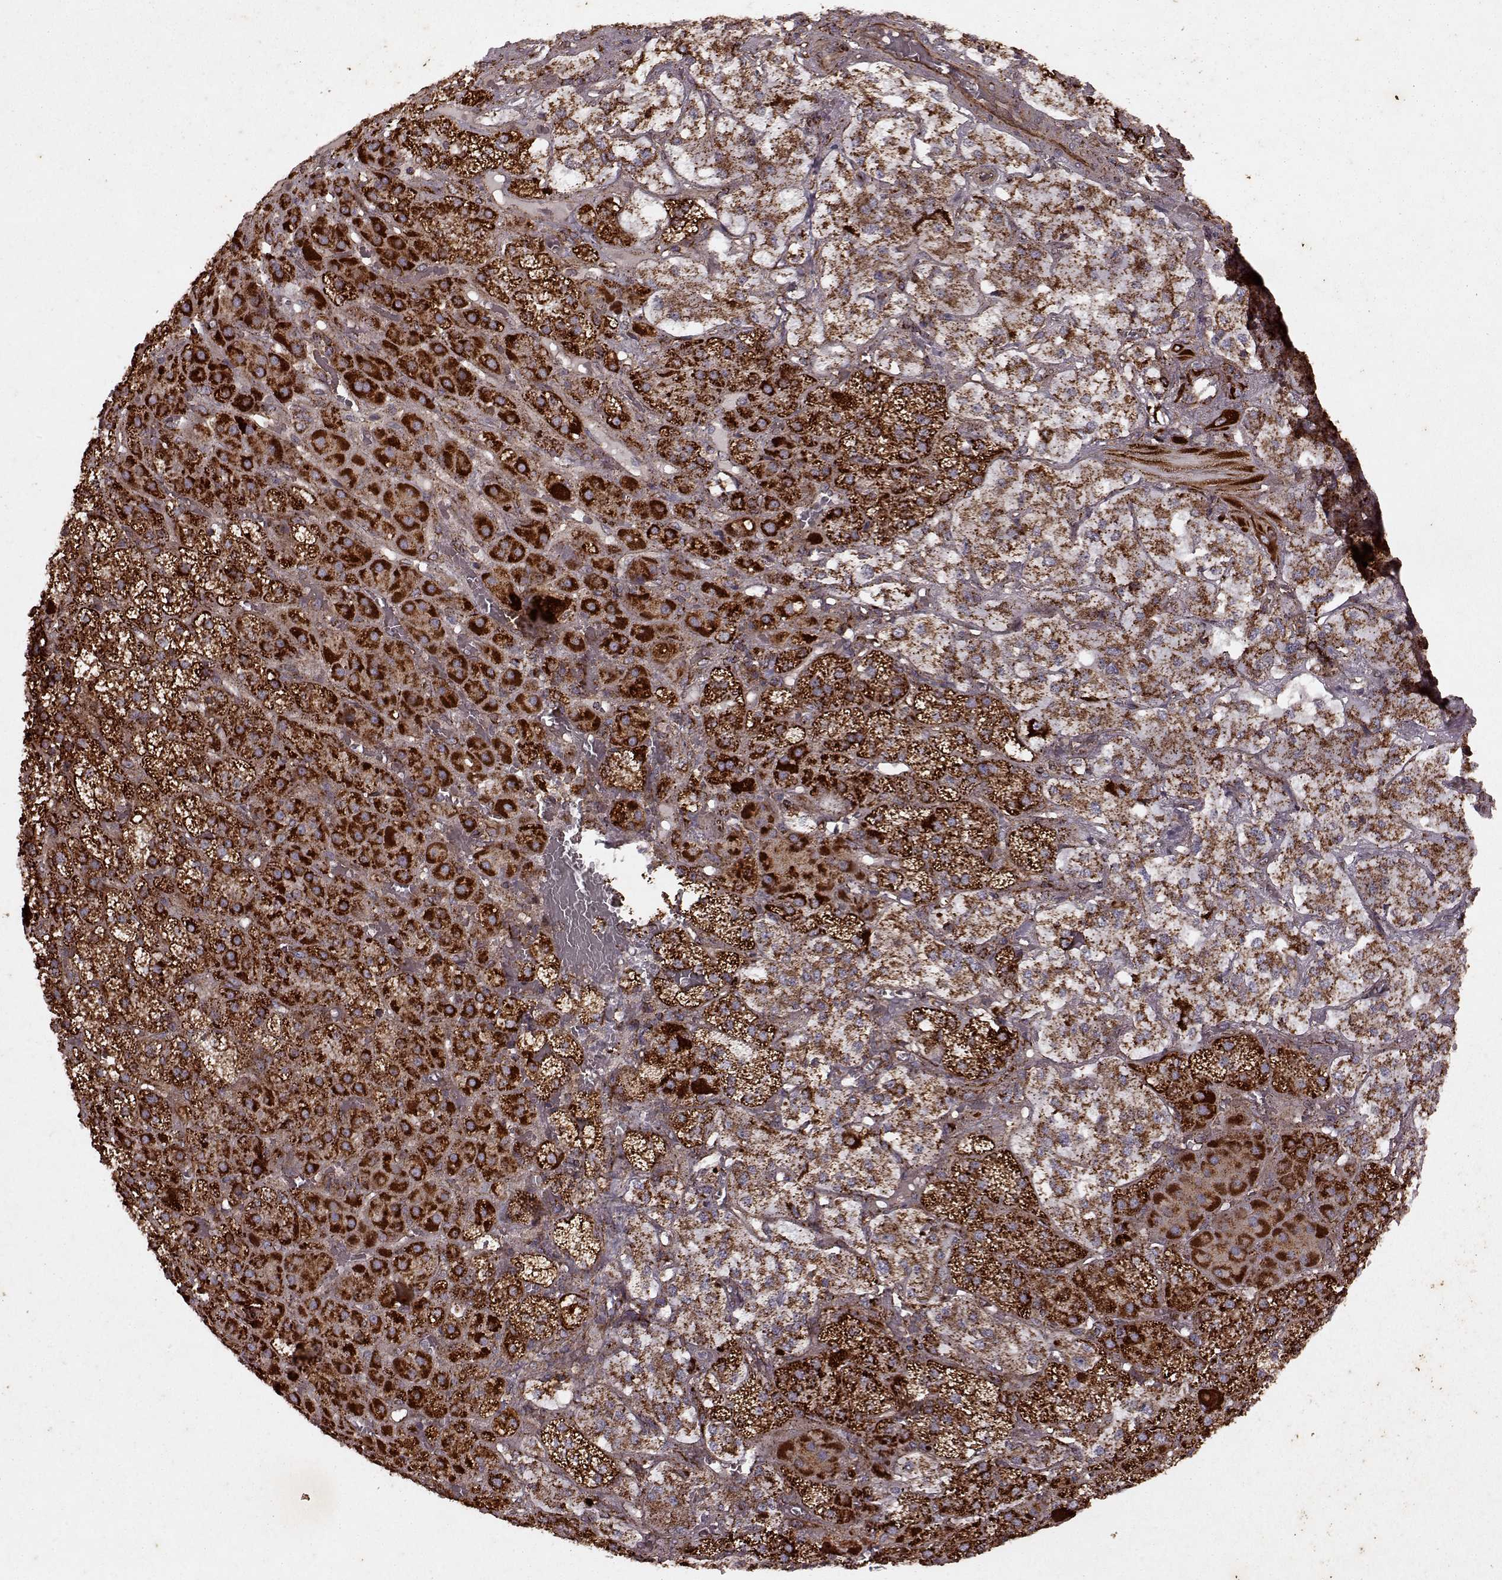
{"staining": {"intensity": "strong", "quantity": ">75%", "location": "cytoplasmic/membranous"}, "tissue": "adrenal gland", "cell_type": "Glandular cells", "image_type": "normal", "snomed": [{"axis": "morphology", "description": "Normal tissue, NOS"}, {"axis": "topography", "description": "Adrenal gland"}], "caption": "Glandular cells demonstrate high levels of strong cytoplasmic/membranous expression in about >75% of cells in unremarkable adrenal gland.", "gene": "ENSG00000285130", "patient": {"sex": "male", "age": 57}}